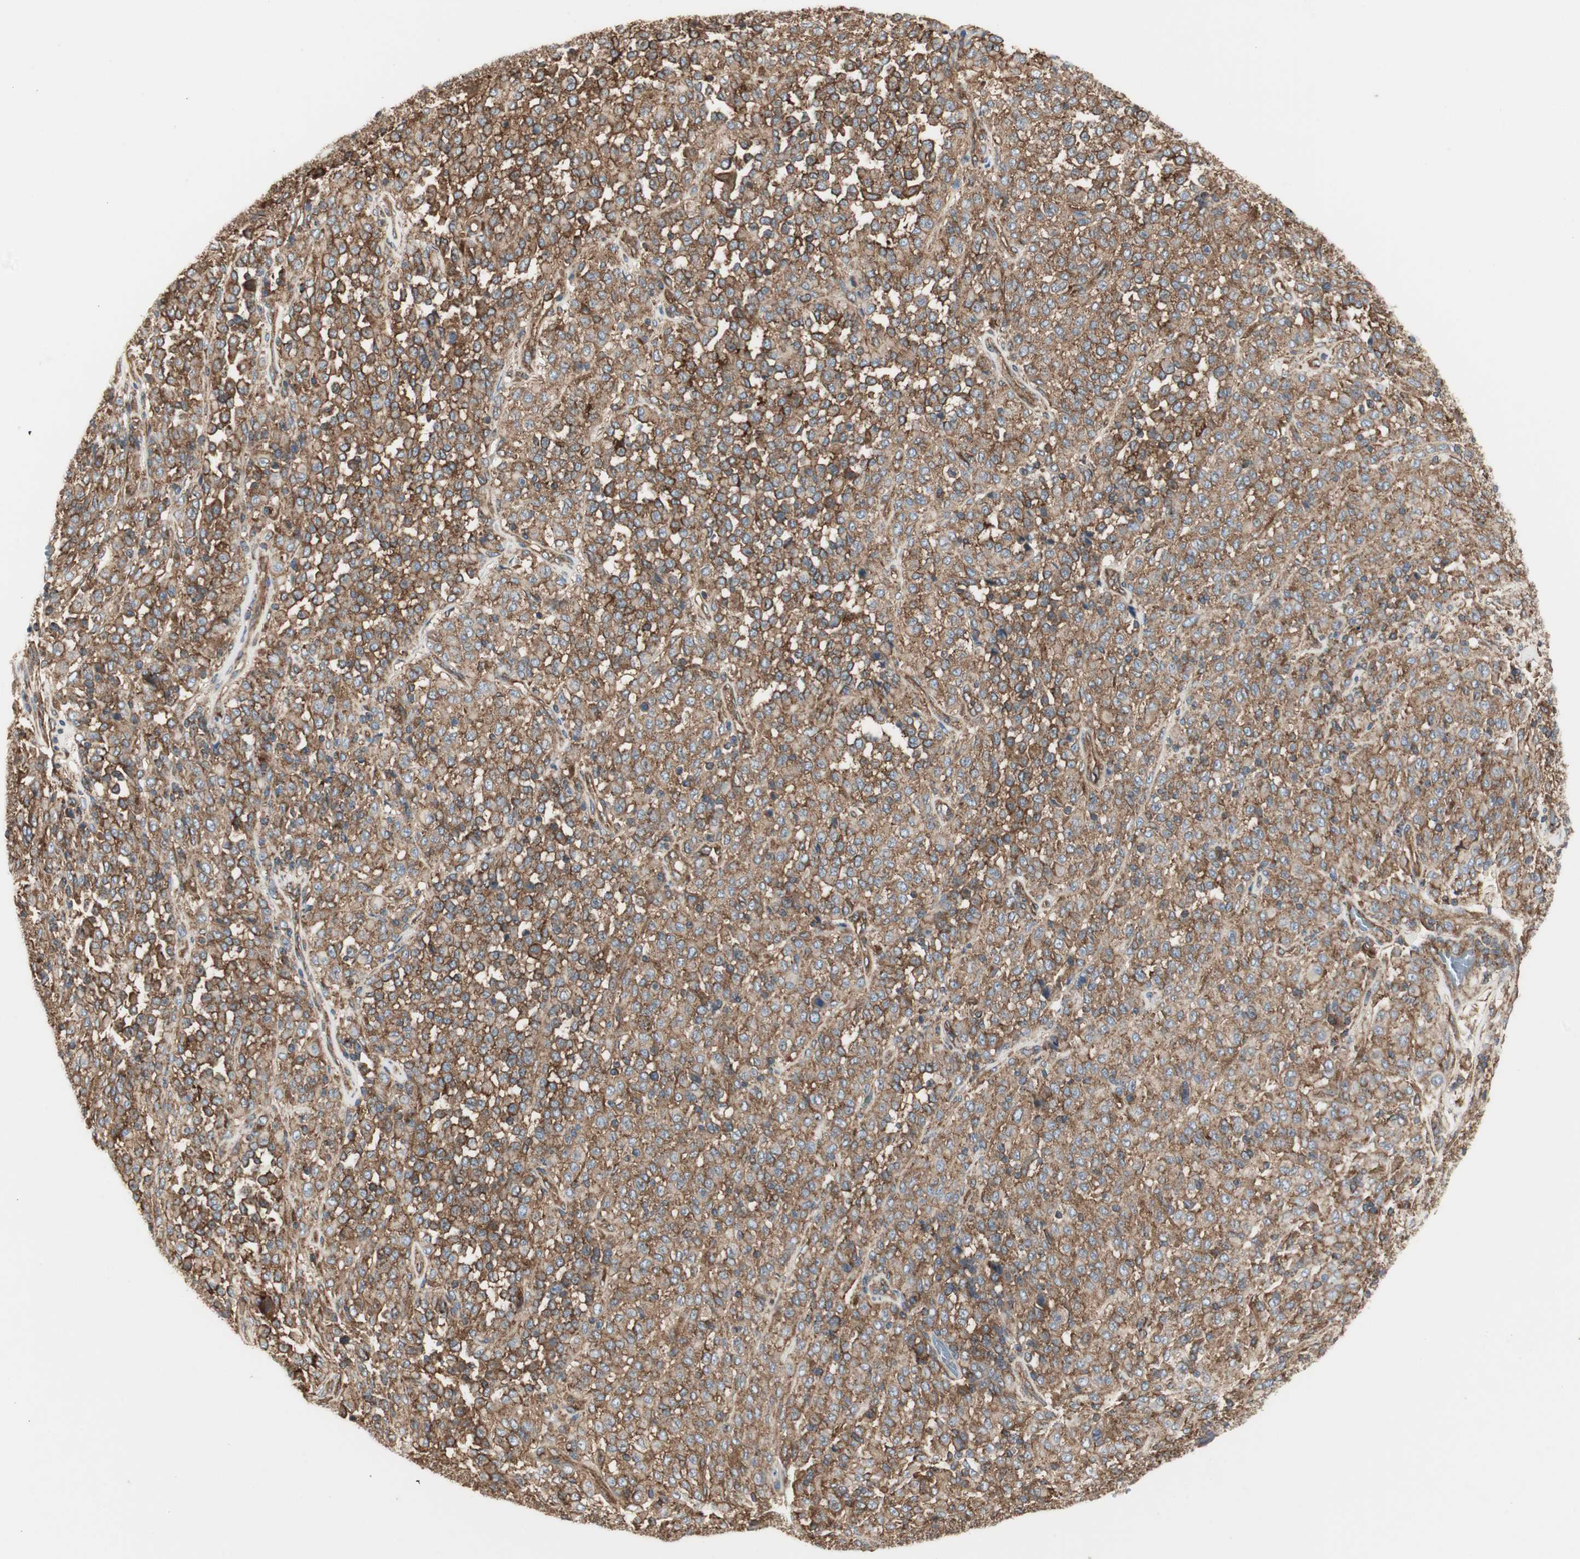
{"staining": {"intensity": "strong", "quantity": ">75%", "location": "cytoplasmic/membranous"}, "tissue": "melanoma", "cell_type": "Tumor cells", "image_type": "cancer", "snomed": [{"axis": "morphology", "description": "Malignant melanoma, Metastatic site"}, {"axis": "topography", "description": "Pancreas"}], "caption": "Protein staining of malignant melanoma (metastatic site) tissue demonstrates strong cytoplasmic/membranous positivity in about >75% of tumor cells.", "gene": "H6PD", "patient": {"sex": "female", "age": 30}}